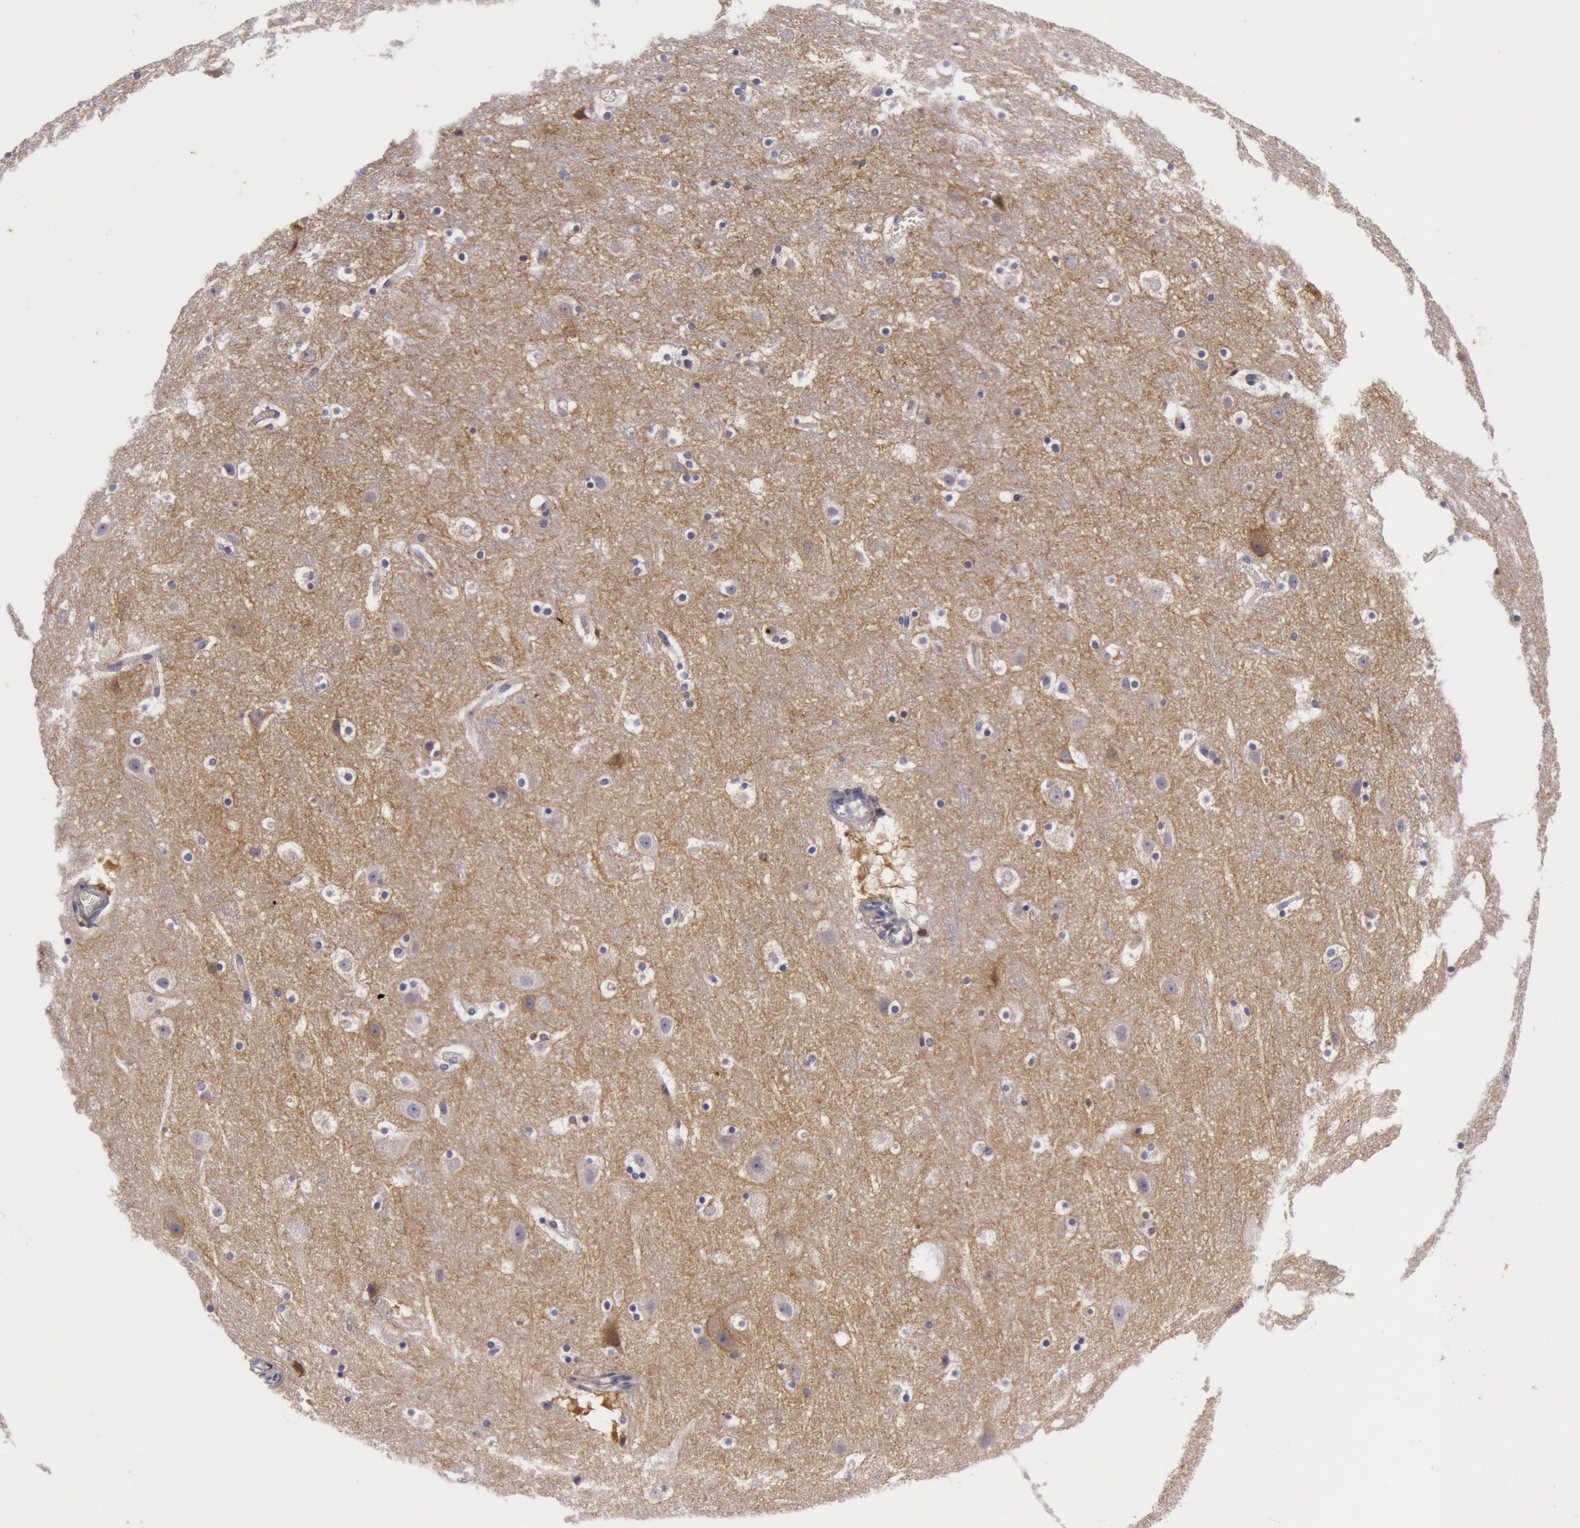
{"staining": {"intensity": "negative", "quantity": "none", "location": "none"}, "tissue": "cerebral cortex", "cell_type": "Endothelial cells", "image_type": "normal", "snomed": [{"axis": "morphology", "description": "Normal tissue, NOS"}, {"axis": "topography", "description": "Cerebral cortex"}], "caption": "High magnification brightfield microscopy of unremarkable cerebral cortex stained with DAB (brown) and counterstained with hematoxylin (blue): endothelial cells show no significant expression.", "gene": "NLGN4X", "patient": {"sex": "male", "age": 45}}